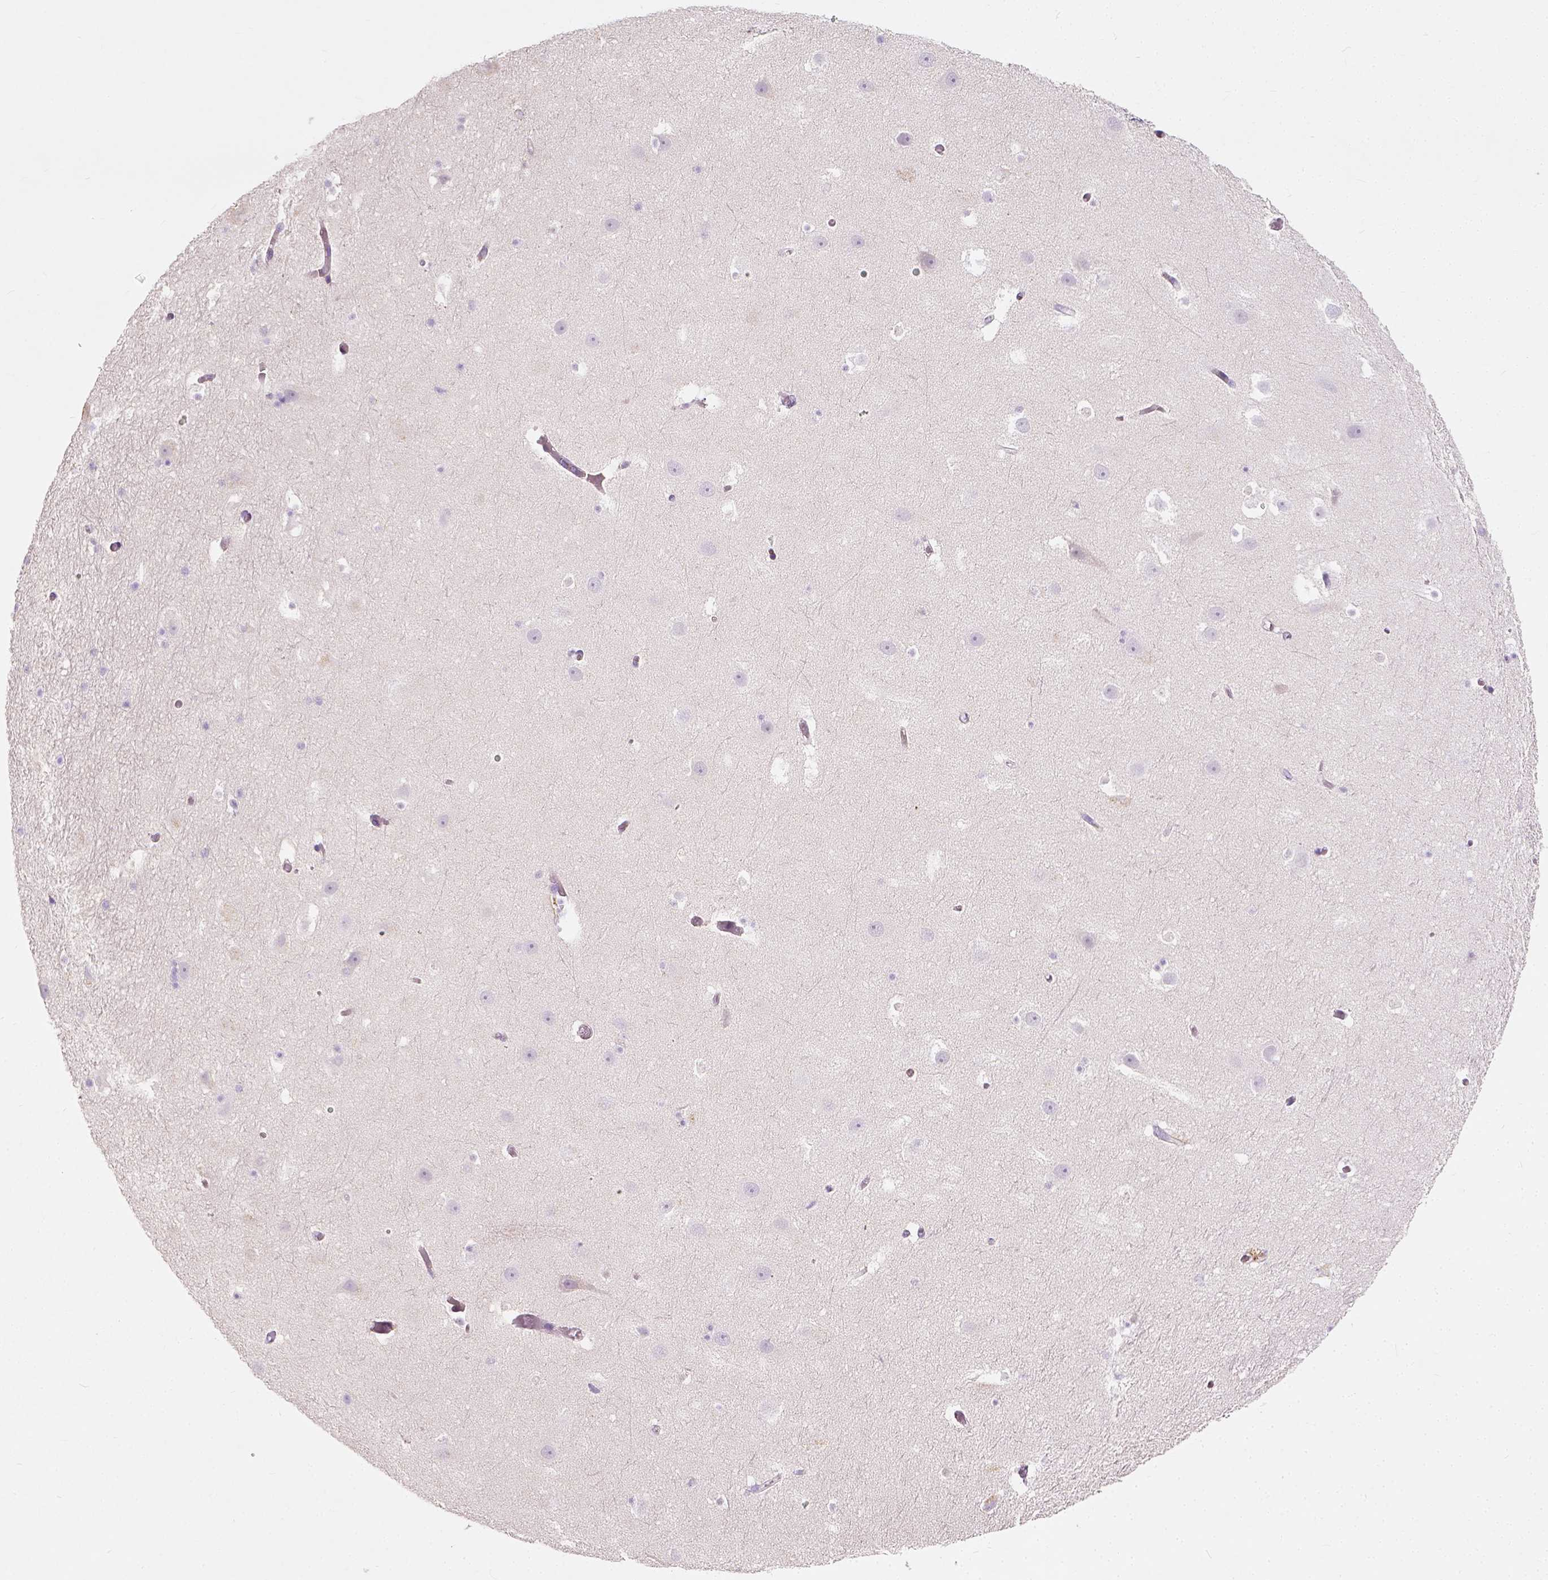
{"staining": {"intensity": "negative", "quantity": "none", "location": "none"}, "tissue": "hippocampus", "cell_type": "Glial cells", "image_type": "normal", "snomed": [{"axis": "morphology", "description": "Normal tissue, NOS"}, {"axis": "topography", "description": "Hippocampus"}], "caption": "Immunohistochemistry (IHC) image of unremarkable hippocampus stained for a protein (brown), which exhibits no staining in glial cells. (Immunohistochemistry, brightfield microscopy, high magnification).", "gene": "DHCR24", "patient": {"sex": "male", "age": 26}}